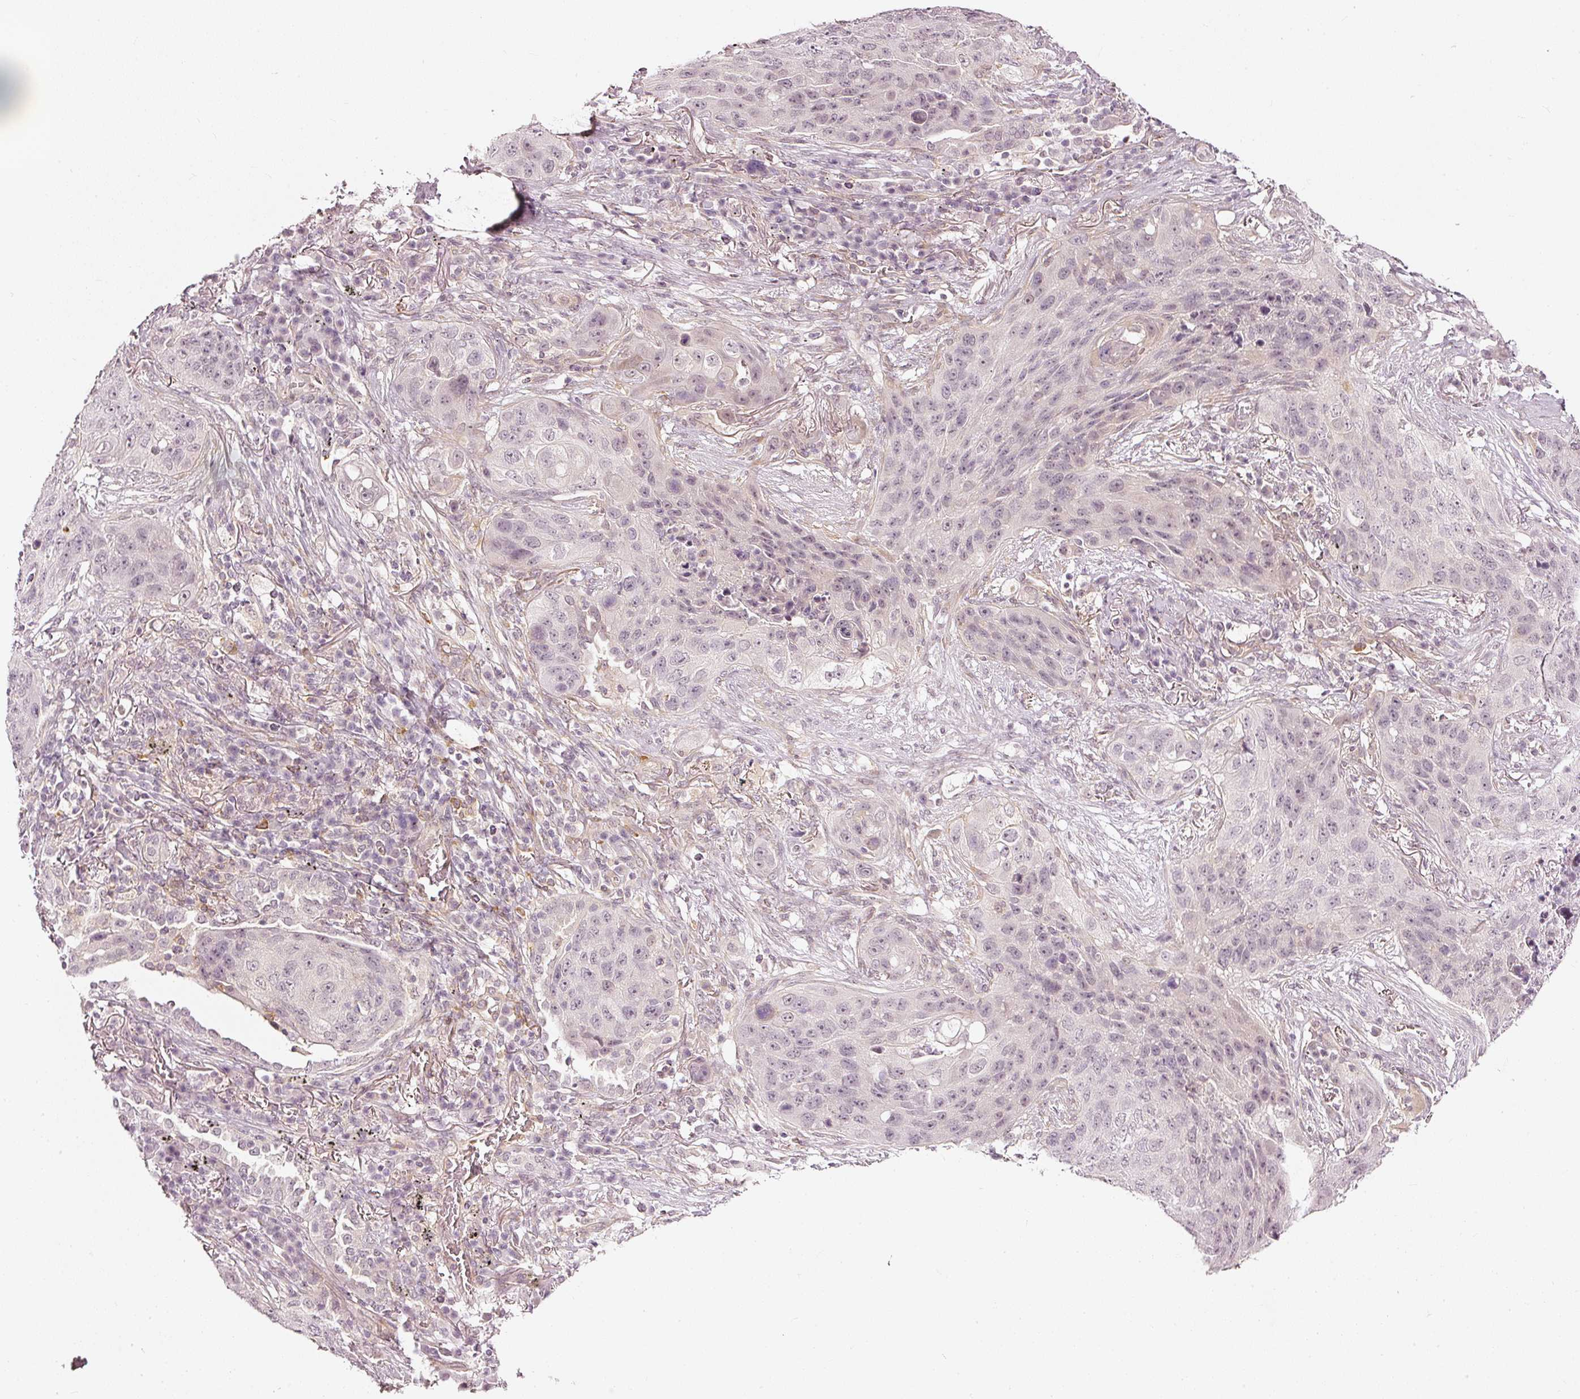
{"staining": {"intensity": "negative", "quantity": "none", "location": "none"}, "tissue": "lung cancer", "cell_type": "Tumor cells", "image_type": "cancer", "snomed": [{"axis": "morphology", "description": "Squamous cell carcinoma, NOS"}, {"axis": "topography", "description": "Lung"}], "caption": "The image exhibits no staining of tumor cells in squamous cell carcinoma (lung).", "gene": "DRD2", "patient": {"sex": "female", "age": 63}}